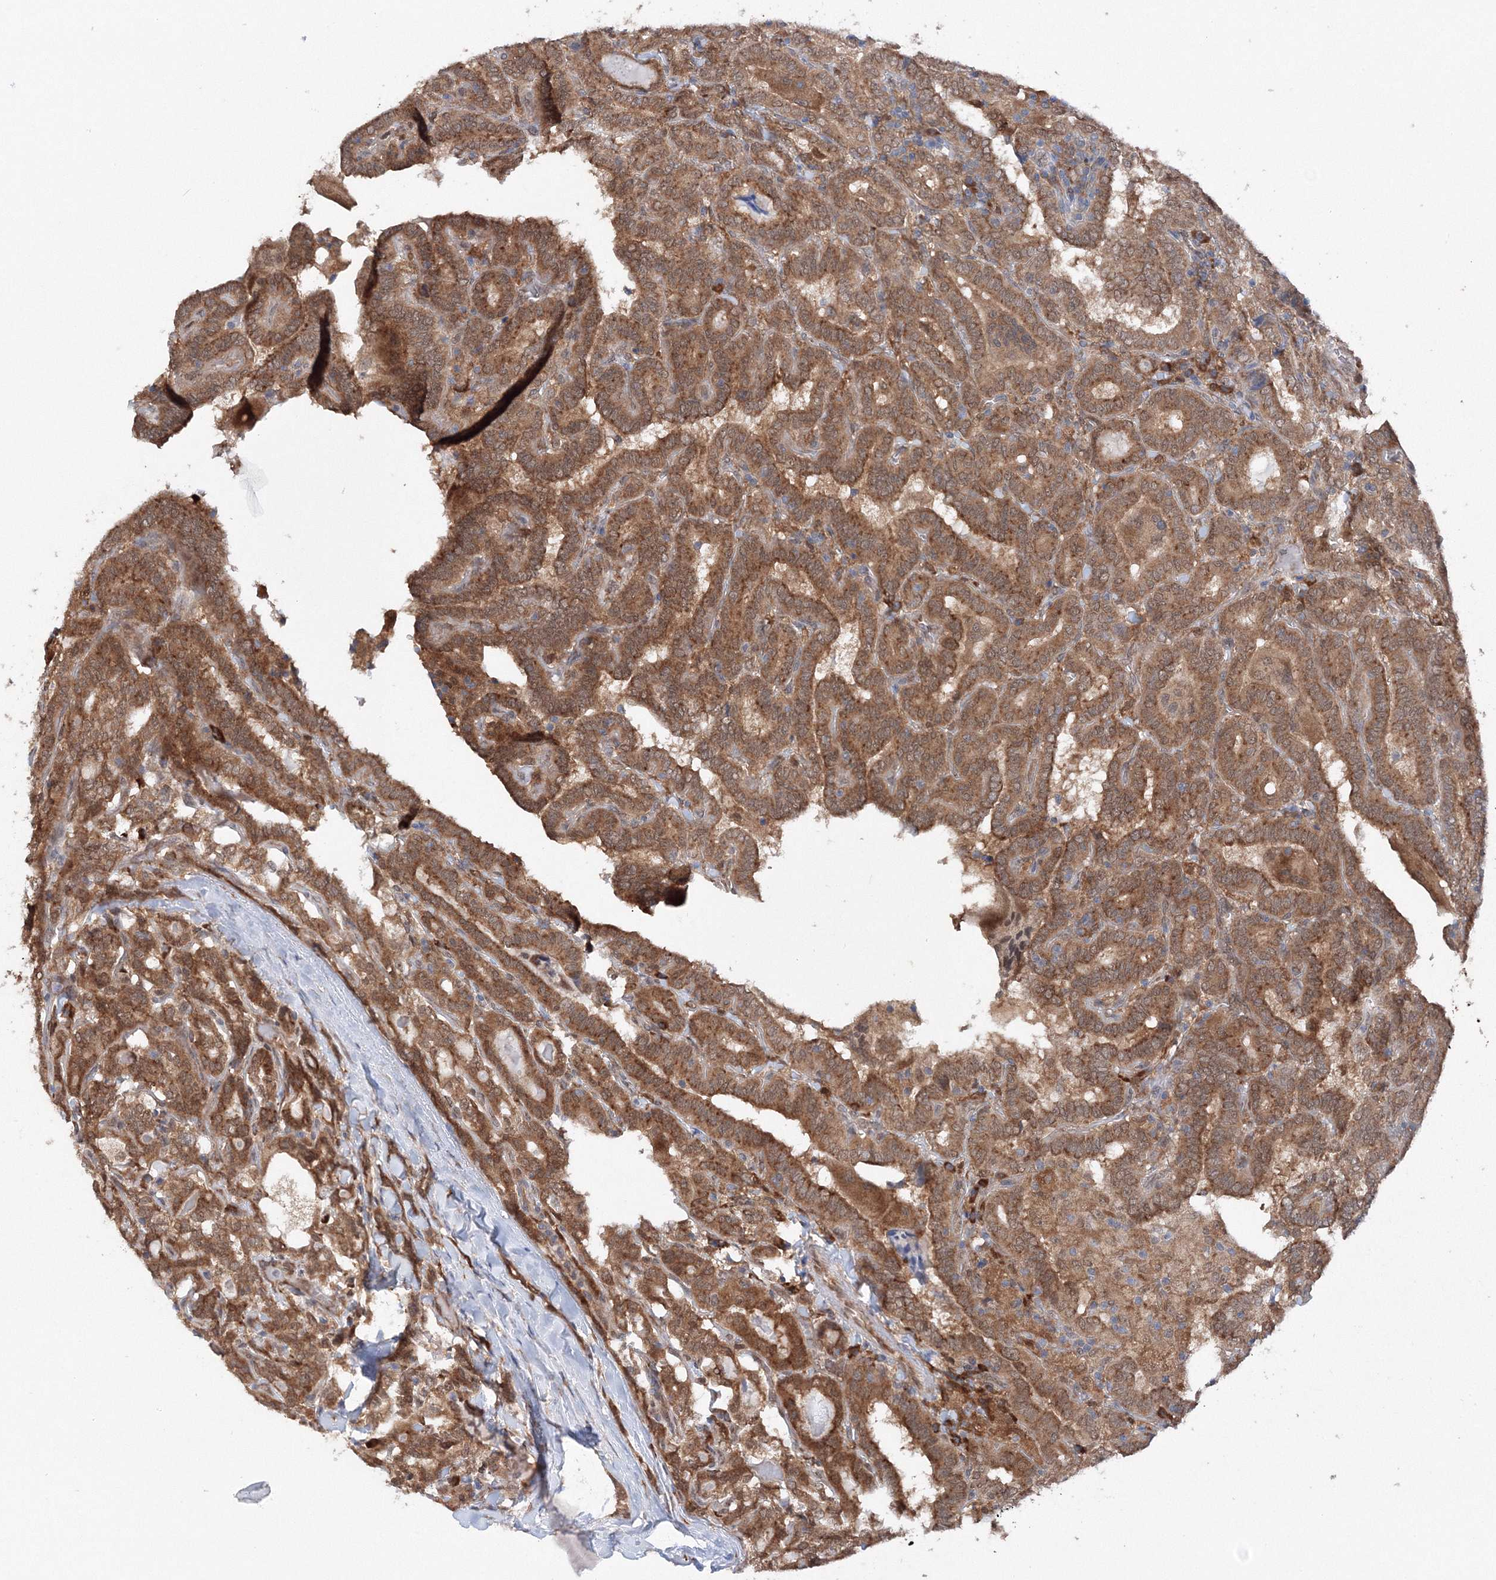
{"staining": {"intensity": "moderate", "quantity": ">75%", "location": "cytoplasmic/membranous"}, "tissue": "thyroid cancer", "cell_type": "Tumor cells", "image_type": "cancer", "snomed": [{"axis": "morphology", "description": "Papillary adenocarcinoma, NOS"}, {"axis": "topography", "description": "Thyroid gland"}], "caption": "A micrograph of human thyroid cancer (papillary adenocarcinoma) stained for a protein exhibits moderate cytoplasmic/membranous brown staining in tumor cells. (DAB IHC with brightfield microscopy, high magnification).", "gene": "DIS3L2", "patient": {"sex": "female", "age": 72}}